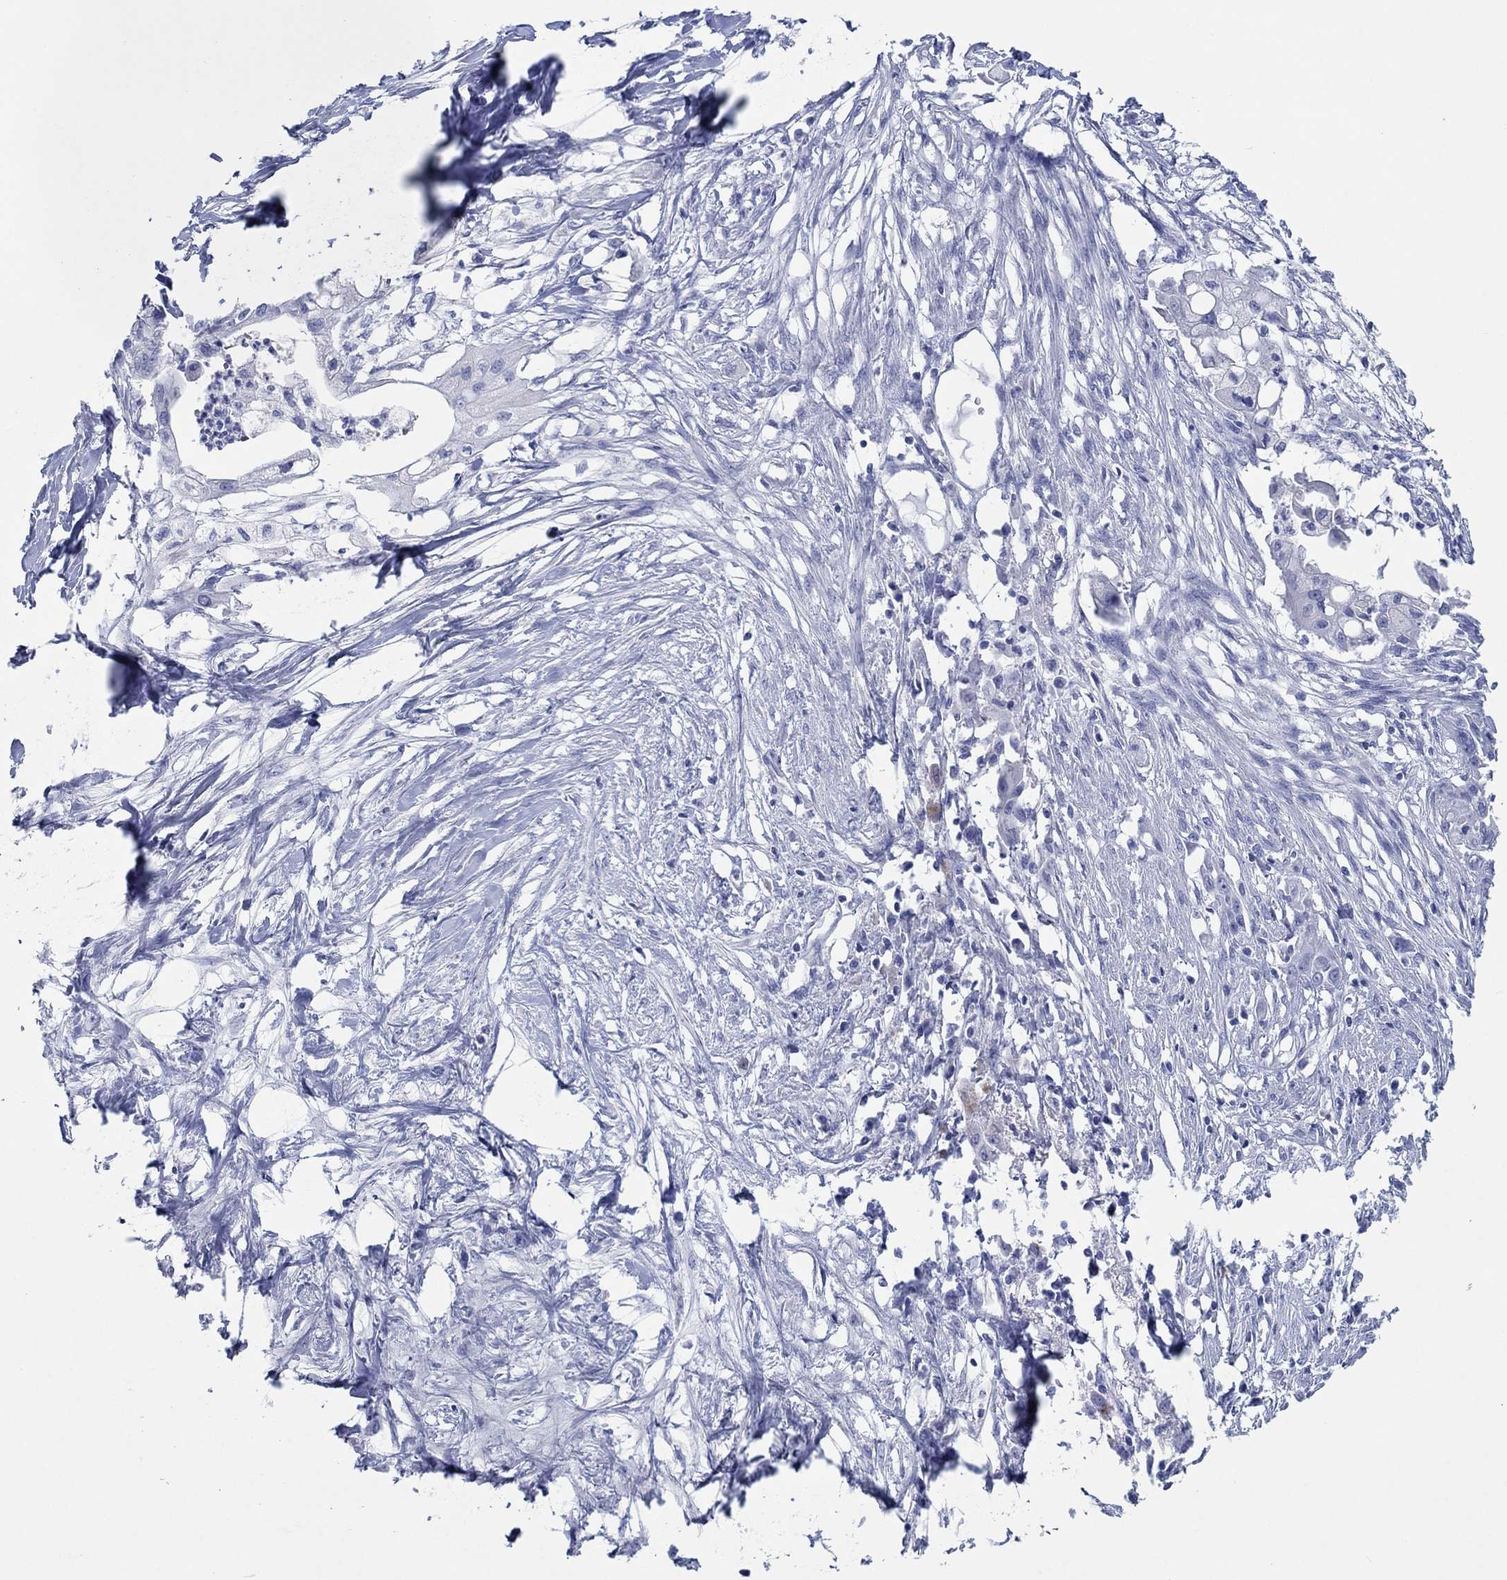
{"staining": {"intensity": "negative", "quantity": "none", "location": "none"}, "tissue": "pancreatic cancer", "cell_type": "Tumor cells", "image_type": "cancer", "snomed": [{"axis": "morphology", "description": "Normal tissue, NOS"}, {"axis": "morphology", "description": "Adenocarcinoma, NOS"}, {"axis": "topography", "description": "Pancreas"}], "caption": "Tumor cells show no significant protein staining in pancreatic cancer (adenocarcinoma).", "gene": "HCRT", "patient": {"sex": "female", "age": 58}}